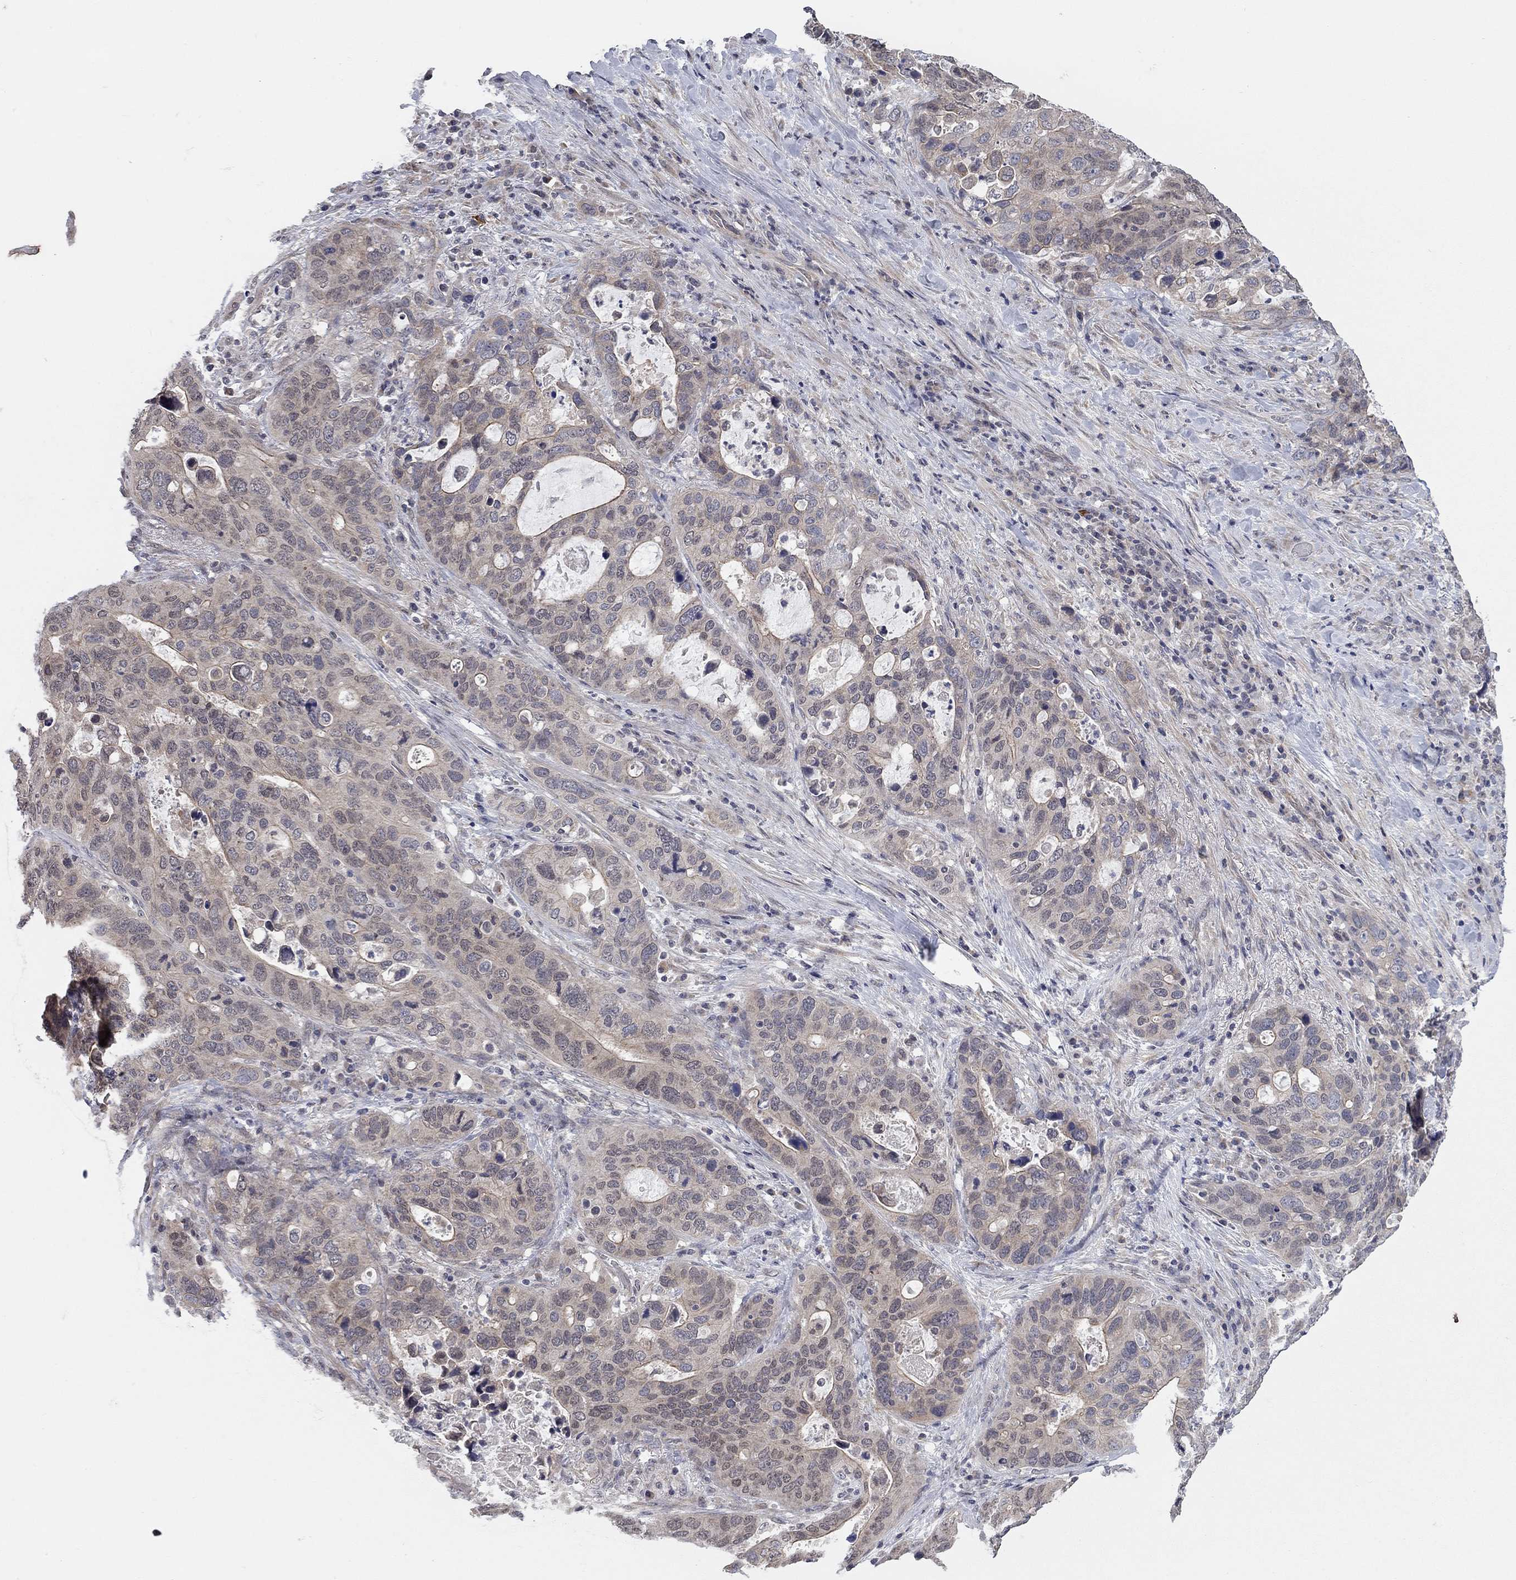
{"staining": {"intensity": "weak", "quantity": "<25%", "location": "cytoplasmic/membranous"}, "tissue": "stomach cancer", "cell_type": "Tumor cells", "image_type": "cancer", "snomed": [{"axis": "morphology", "description": "Adenocarcinoma, NOS"}, {"axis": "topography", "description": "Stomach"}], "caption": "Immunohistochemistry (IHC) image of neoplastic tissue: adenocarcinoma (stomach) stained with DAB demonstrates no significant protein staining in tumor cells.", "gene": "WASF3", "patient": {"sex": "male", "age": 54}}